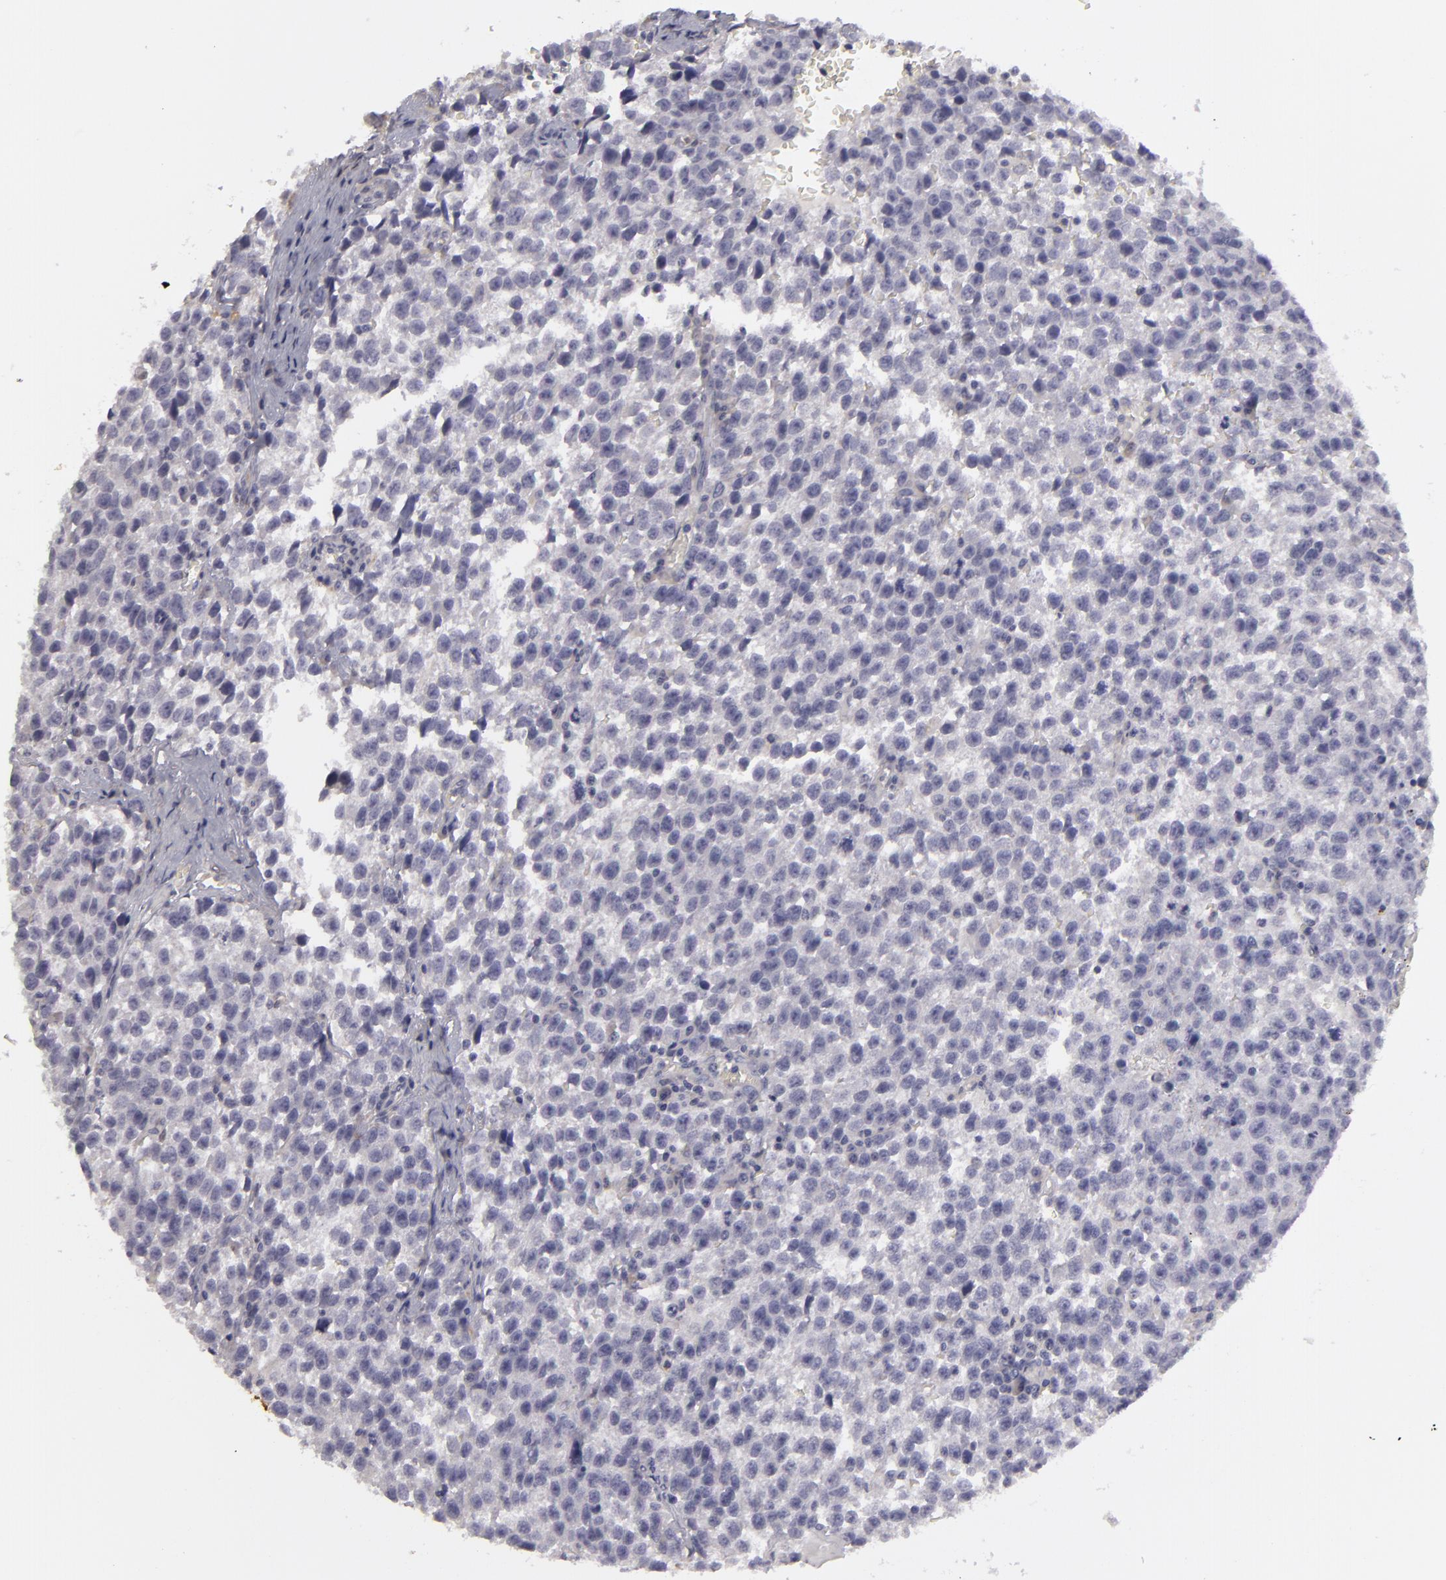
{"staining": {"intensity": "negative", "quantity": "none", "location": "none"}, "tissue": "testis cancer", "cell_type": "Tumor cells", "image_type": "cancer", "snomed": [{"axis": "morphology", "description": "Seminoma, NOS"}, {"axis": "topography", "description": "Testis"}], "caption": "Tumor cells show no significant protein staining in testis cancer (seminoma).", "gene": "EFS", "patient": {"sex": "male", "age": 35}}